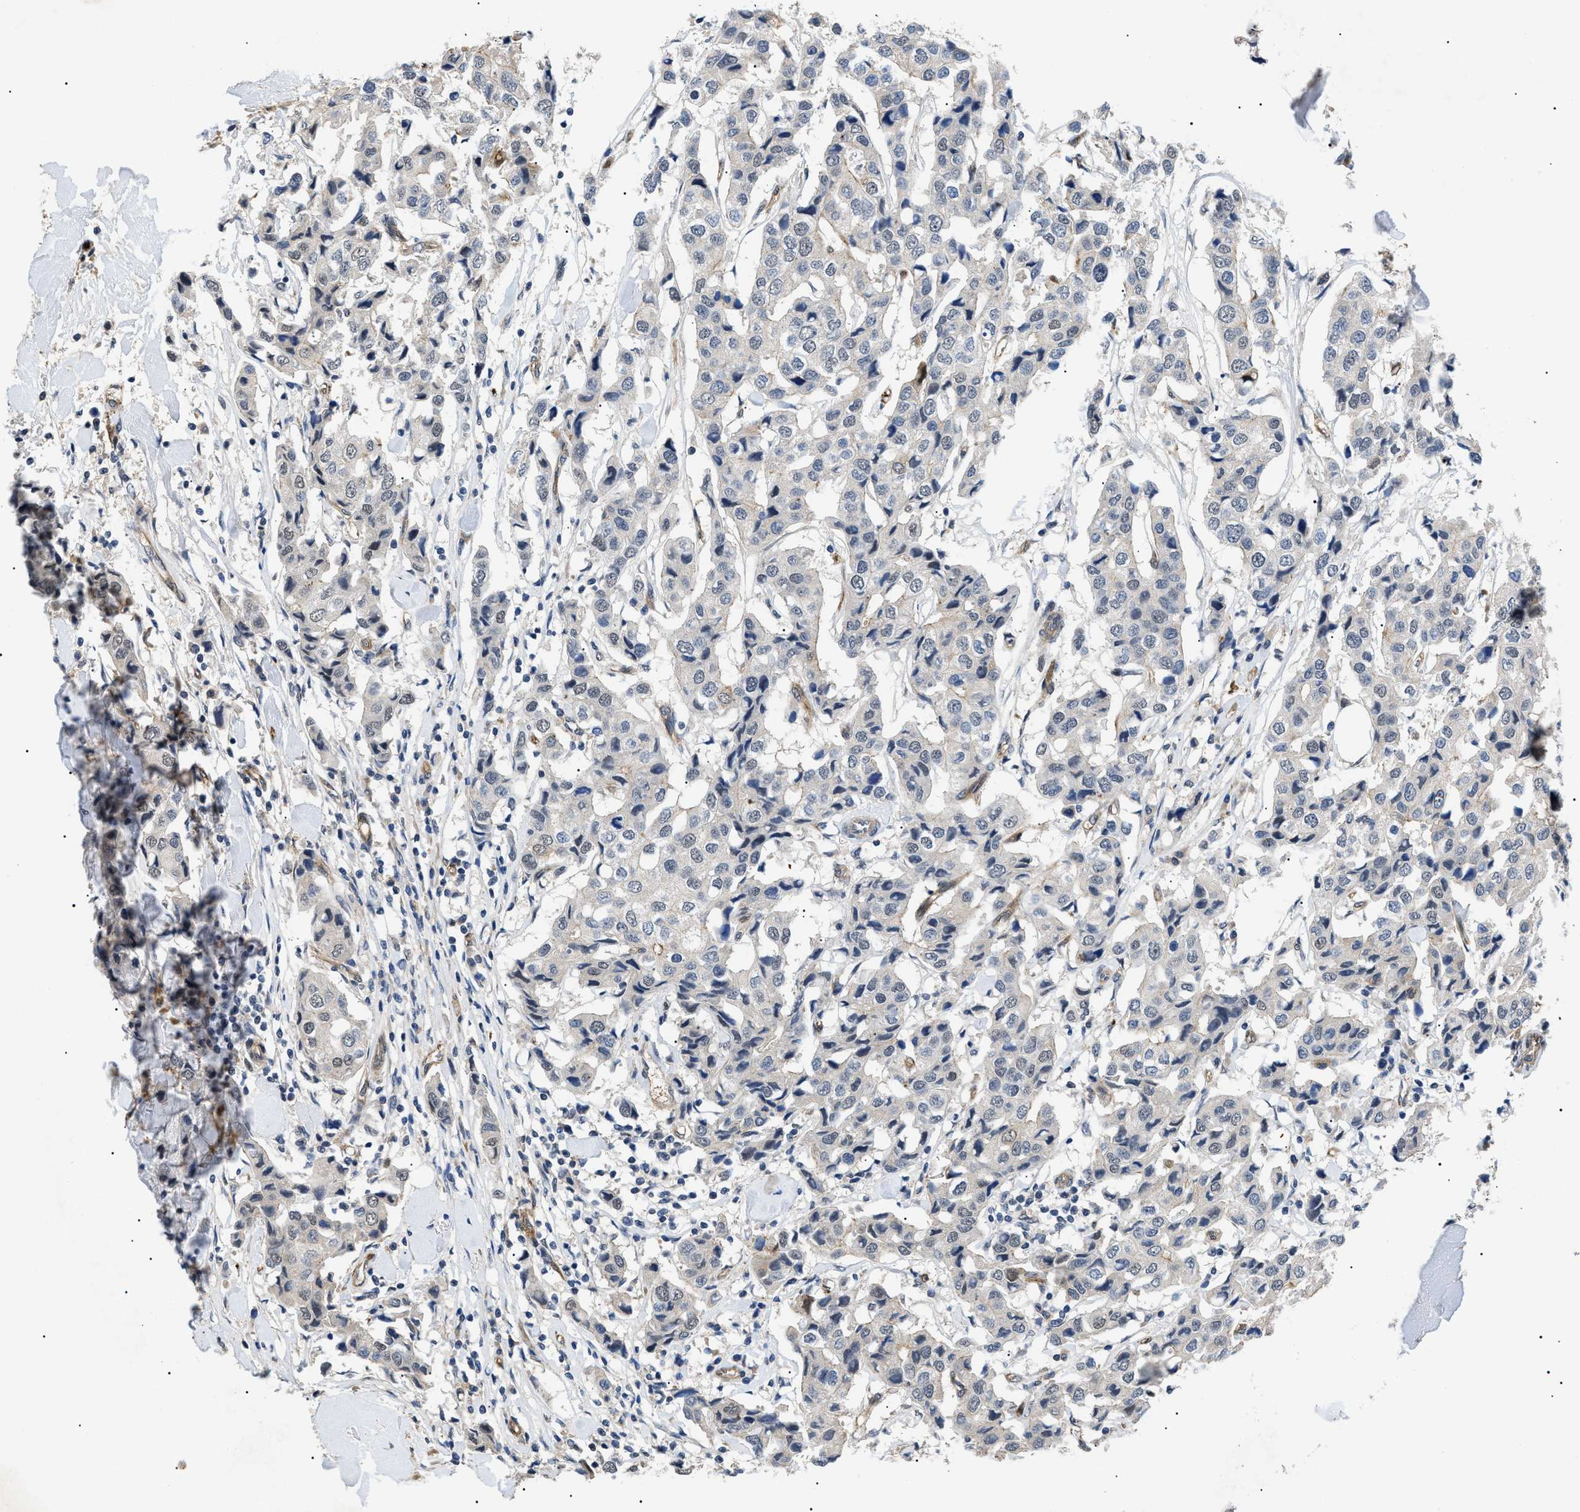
{"staining": {"intensity": "weak", "quantity": "25%-75%", "location": "cytoplasmic/membranous,nuclear"}, "tissue": "breast cancer", "cell_type": "Tumor cells", "image_type": "cancer", "snomed": [{"axis": "morphology", "description": "Duct carcinoma"}, {"axis": "topography", "description": "Breast"}], "caption": "Protein staining of breast cancer (intraductal carcinoma) tissue exhibits weak cytoplasmic/membranous and nuclear expression in about 25%-75% of tumor cells.", "gene": "CRCP", "patient": {"sex": "female", "age": 80}}